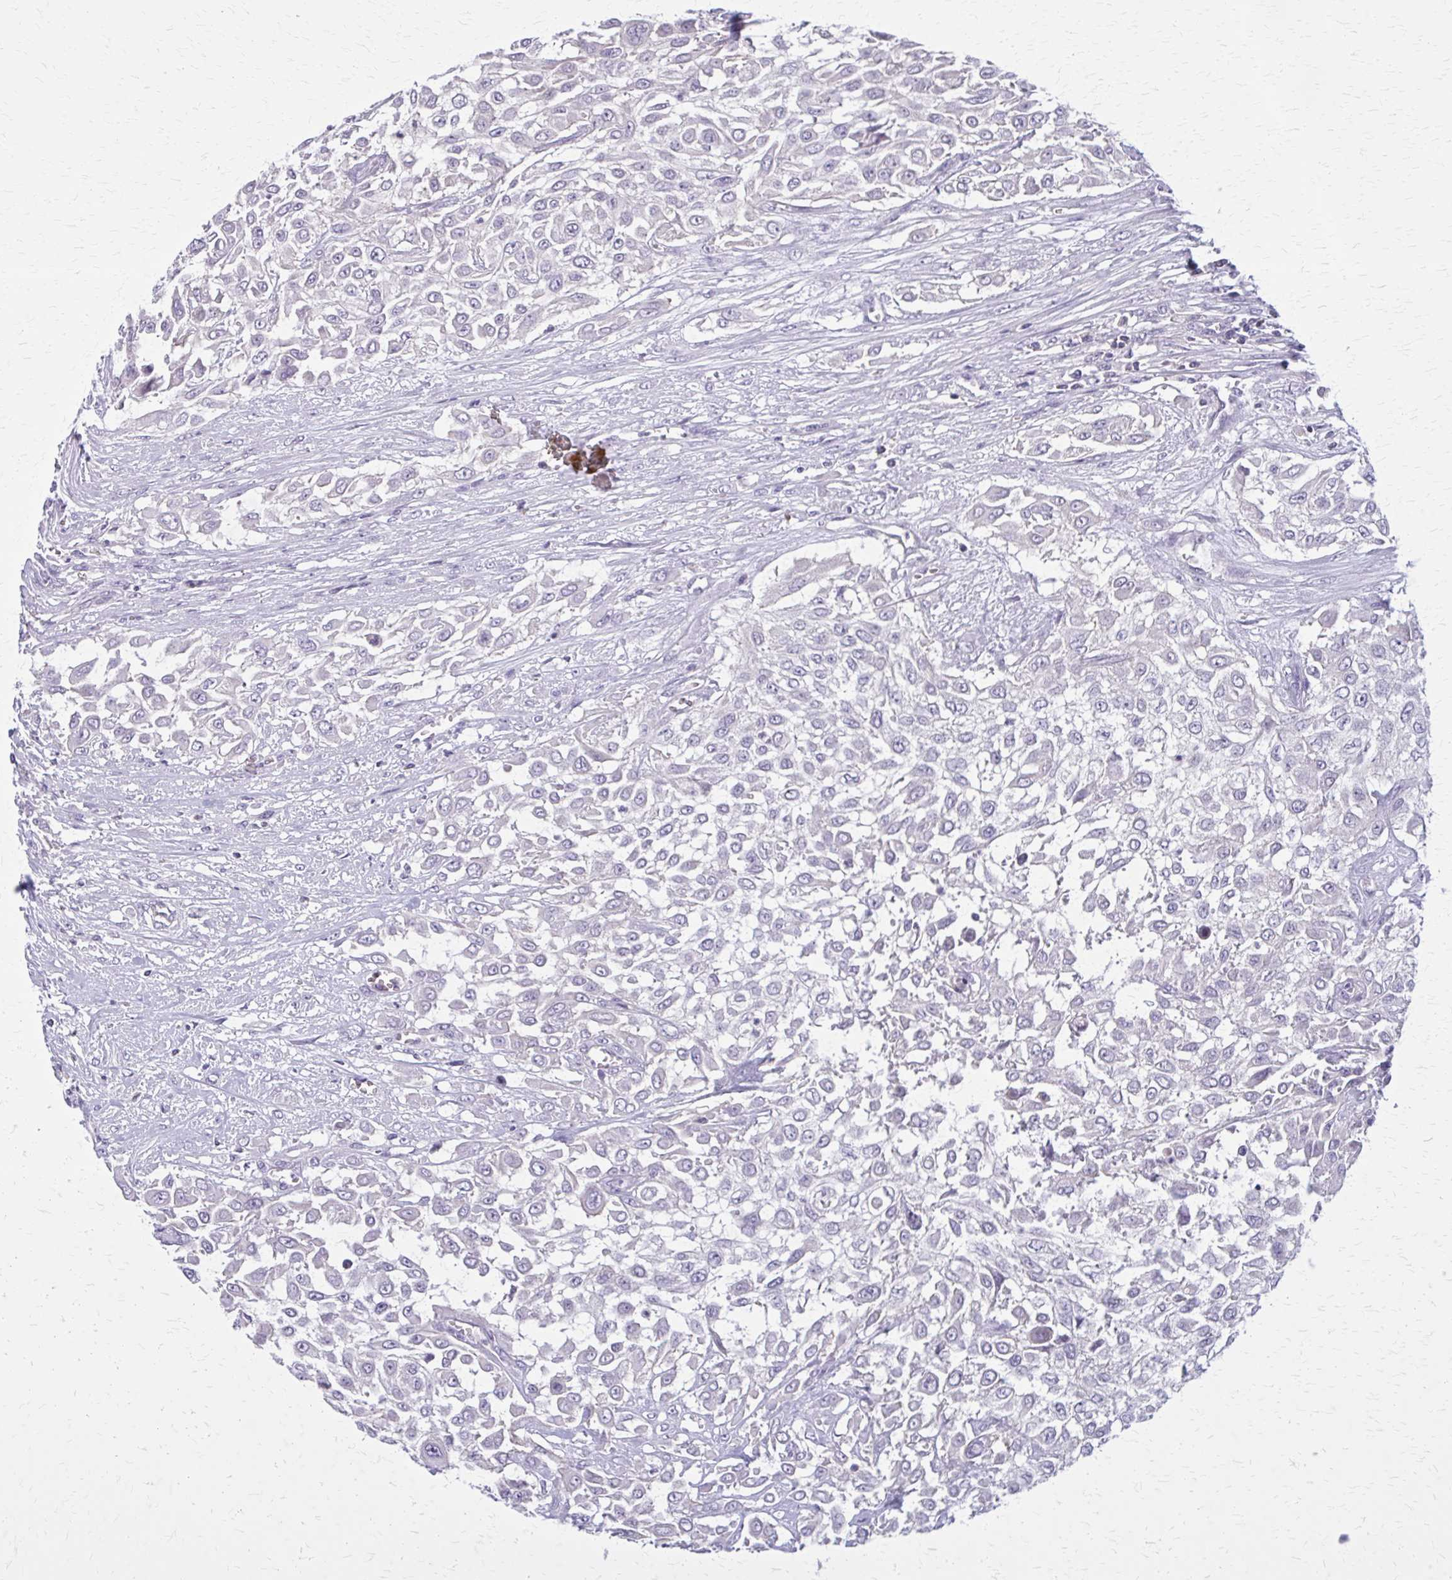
{"staining": {"intensity": "negative", "quantity": "none", "location": "none"}, "tissue": "urothelial cancer", "cell_type": "Tumor cells", "image_type": "cancer", "snomed": [{"axis": "morphology", "description": "Urothelial carcinoma, High grade"}, {"axis": "topography", "description": "Urinary bladder"}], "caption": "Immunohistochemistry (IHC) of human high-grade urothelial carcinoma reveals no expression in tumor cells.", "gene": "OR4A47", "patient": {"sex": "male", "age": 57}}